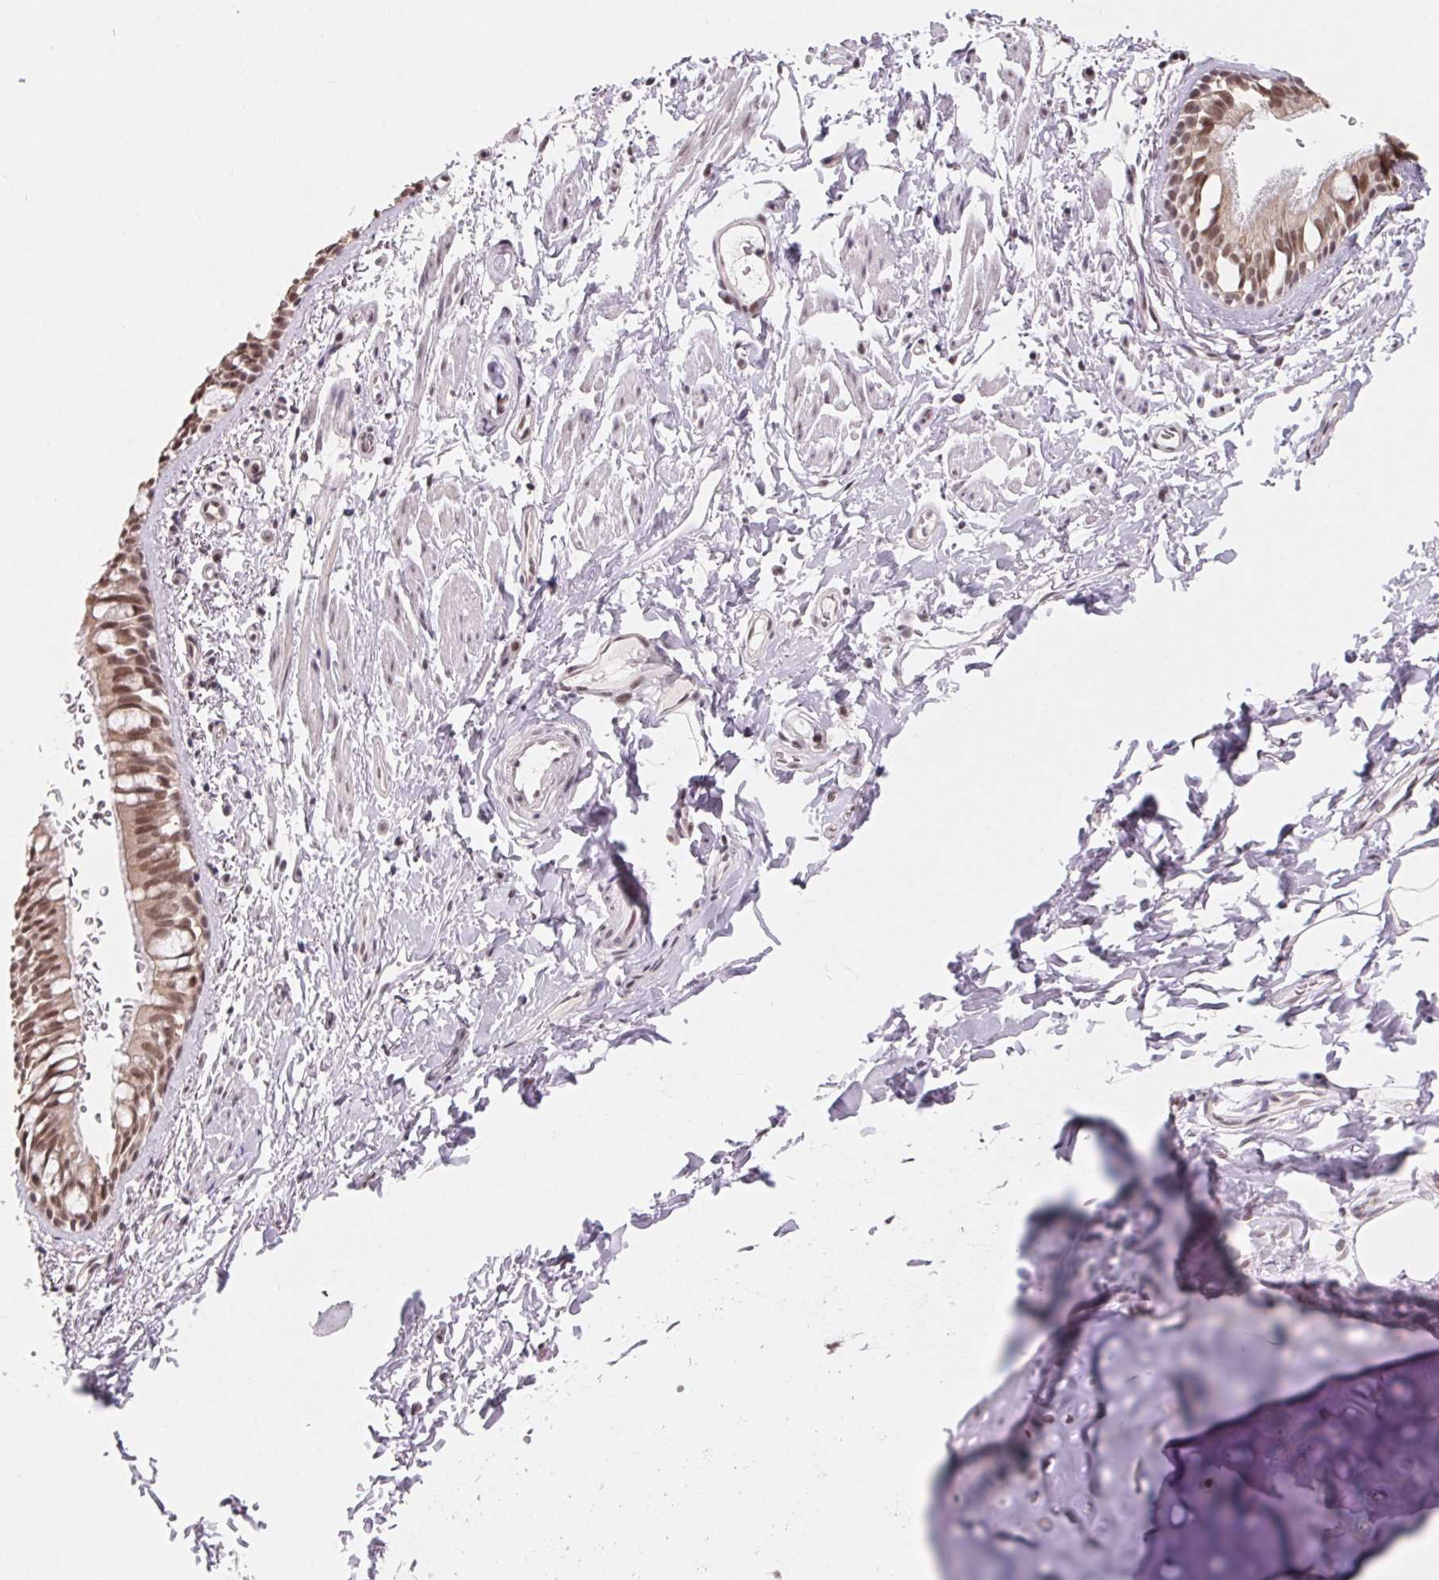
{"staining": {"intensity": "moderate", "quantity": ">75%", "location": "nuclear"}, "tissue": "bronchus", "cell_type": "Respiratory epithelial cells", "image_type": "normal", "snomed": [{"axis": "morphology", "description": "Normal tissue, NOS"}, {"axis": "topography", "description": "Lymph node"}, {"axis": "topography", "description": "Cartilage tissue"}, {"axis": "topography", "description": "Bronchus"}], "caption": "An IHC histopathology image of normal tissue is shown. Protein staining in brown labels moderate nuclear positivity in bronchus within respiratory epithelial cells.", "gene": "TCERG1", "patient": {"sex": "female", "age": 70}}